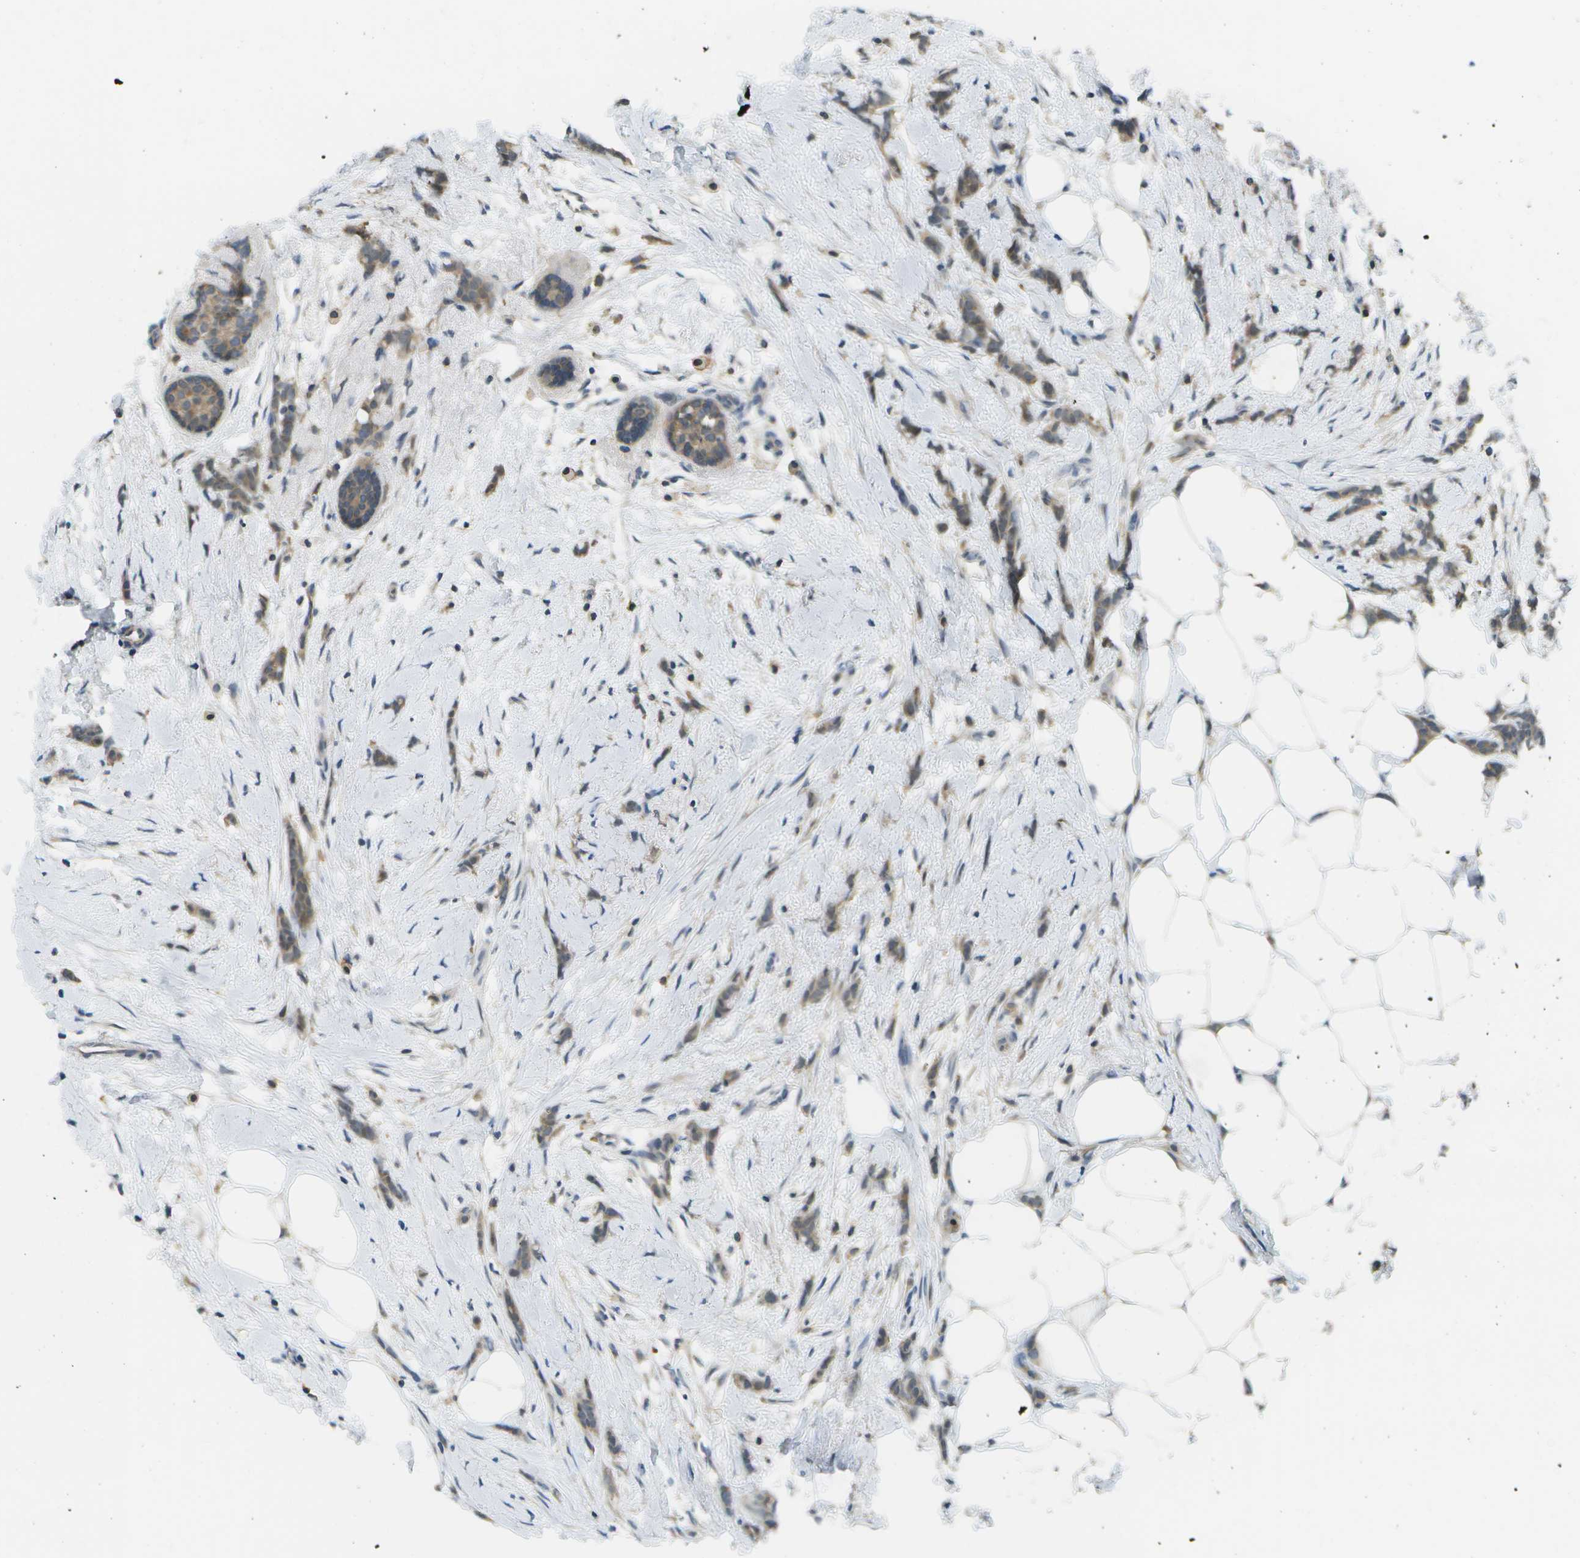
{"staining": {"intensity": "moderate", "quantity": ">75%", "location": "cytoplasmic/membranous"}, "tissue": "breast cancer", "cell_type": "Tumor cells", "image_type": "cancer", "snomed": [{"axis": "morphology", "description": "Lobular carcinoma, in situ"}, {"axis": "morphology", "description": "Lobular carcinoma"}, {"axis": "topography", "description": "Breast"}], "caption": "Breast lobular carcinoma in situ tissue reveals moderate cytoplasmic/membranous staining in approximately >75% of tumor cells", "gene": "LRRC66", "patient": {"sex": "female", "age": 41}}